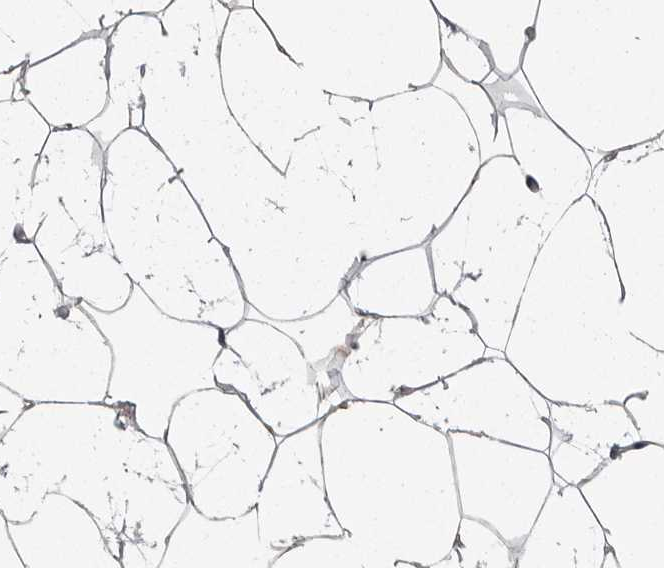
{"staining": {"intensity": "negative", "quantity": "none", "location": "none"}, "tissue": "adipose tissue", "cell_type": "Adipocytes", "image_type": "normal", "snomed": [{"axis": "morphology", "description": "Normal tissue, NOS"}, {"axis": "morphology", "description": "Fibrosis, NOS"}, {"axis": "topography", "description": "Breast"}, {"axis": "topography", "description": "Adipose tissue"}], "caption": "Immunohistochemistry (IHC) histopathology image of benign adipose tissue: adipose tissue stained with DAB reveals no significant protein staining in adipocytes. (DAB (3,3'-diaminobenzidine) immunohistochemistry (IHC) with hematoxylin counter stain).", "gene": "PPP1R9A", "patient": {"sex": "female", "age": 39}}